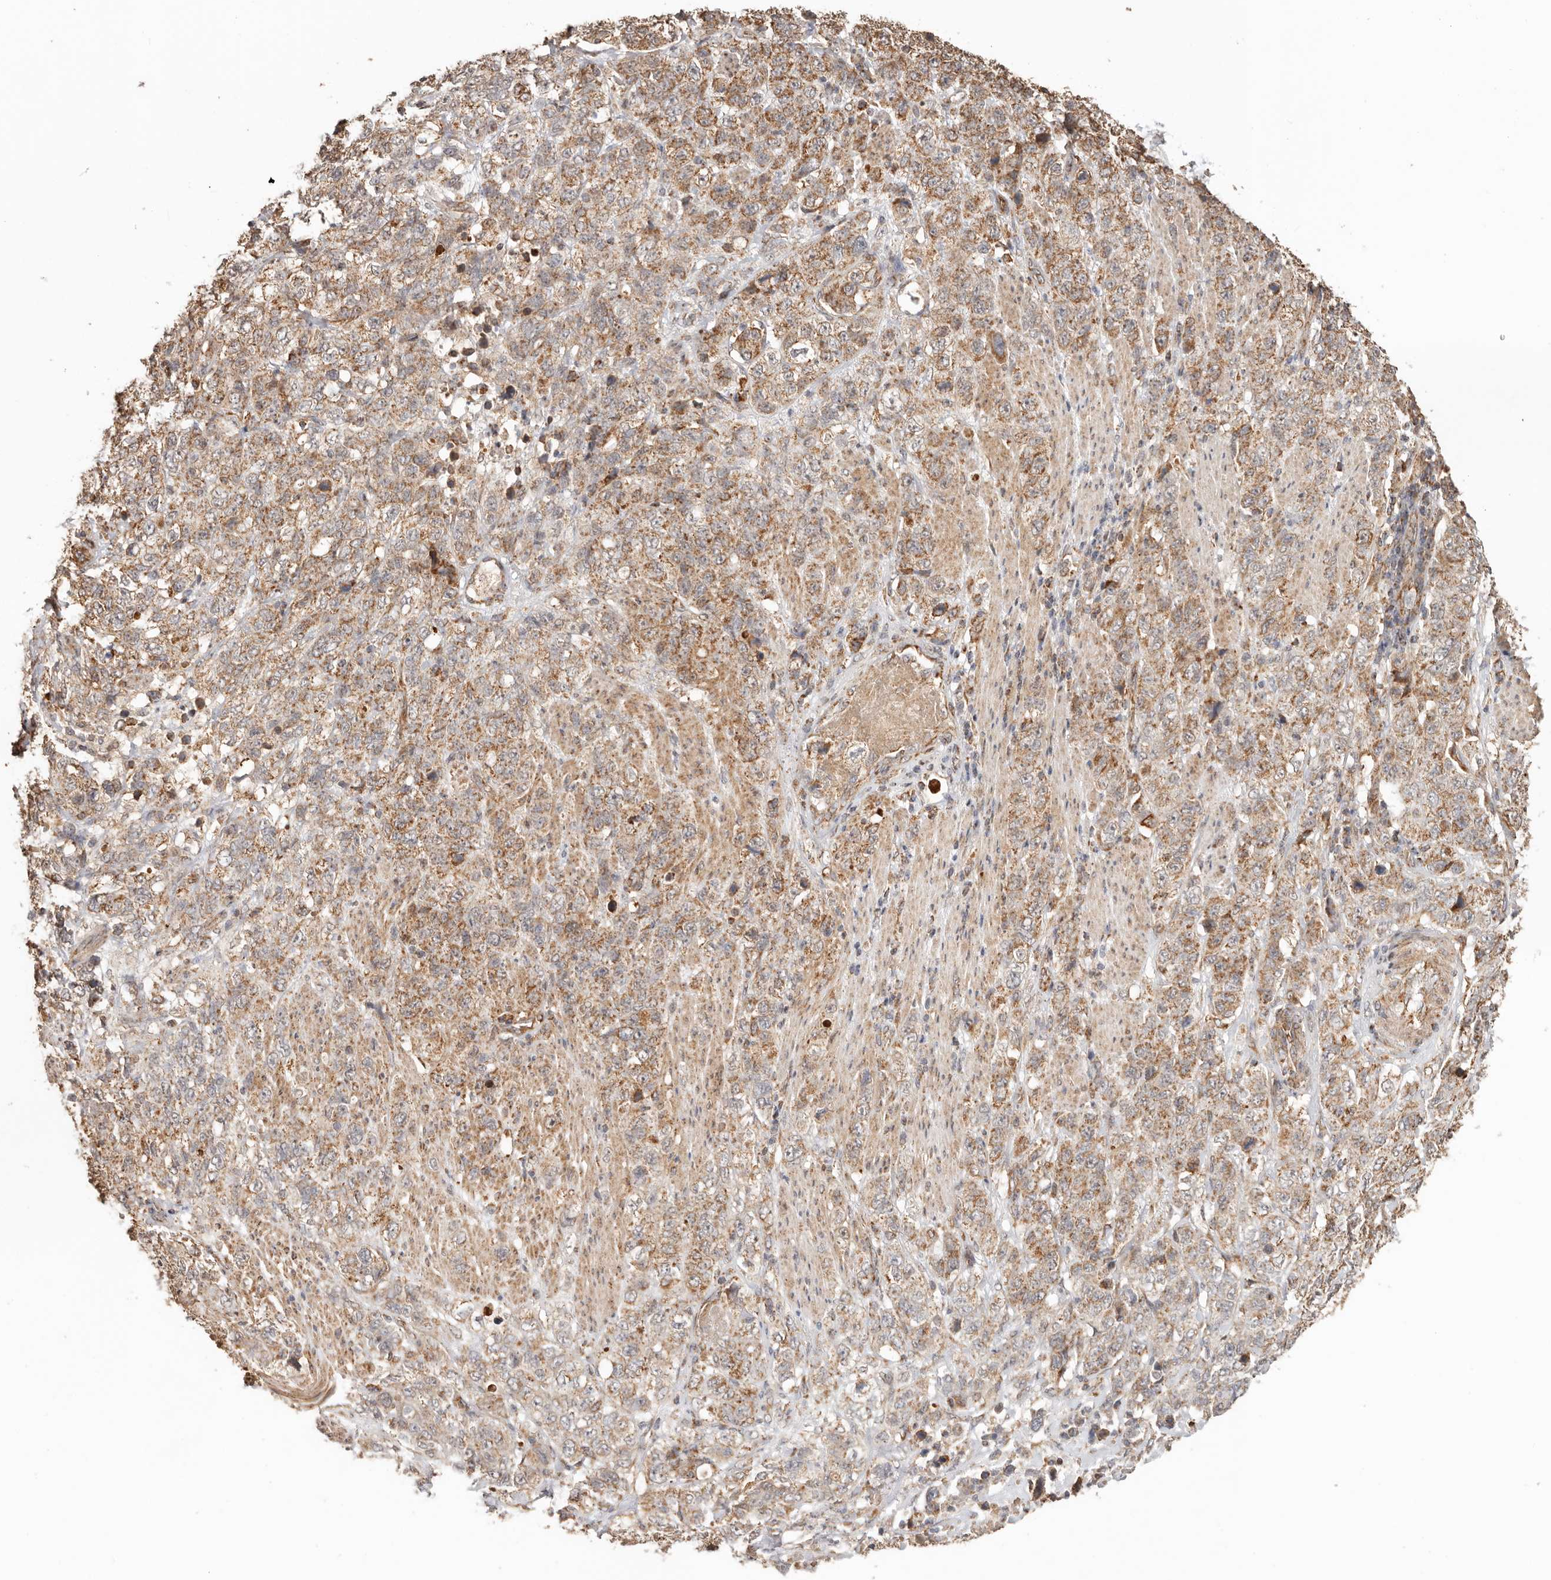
{"staining": {"intensity": "moderate", "quantity": ">75%", "location": "cytoplasmic/membranous"}, "tissue": "stomach cancer", "cell_type": "Tumor cells", "image_type": "cancer", "snomed": [{"axis": "morphology", "description": "Adenocarcinoma, NOS"}, {"axis": "topography", "description": "Stomach"}], "caption": "Adenocarcinoma (stomach) stained for a protein (brown) demonstrates moderate cytoplasmic/membranous positive expression in about >75% of tumor cells.", "gene": "NDUFB11", "patient": {"sex": "male", "age": 48}}